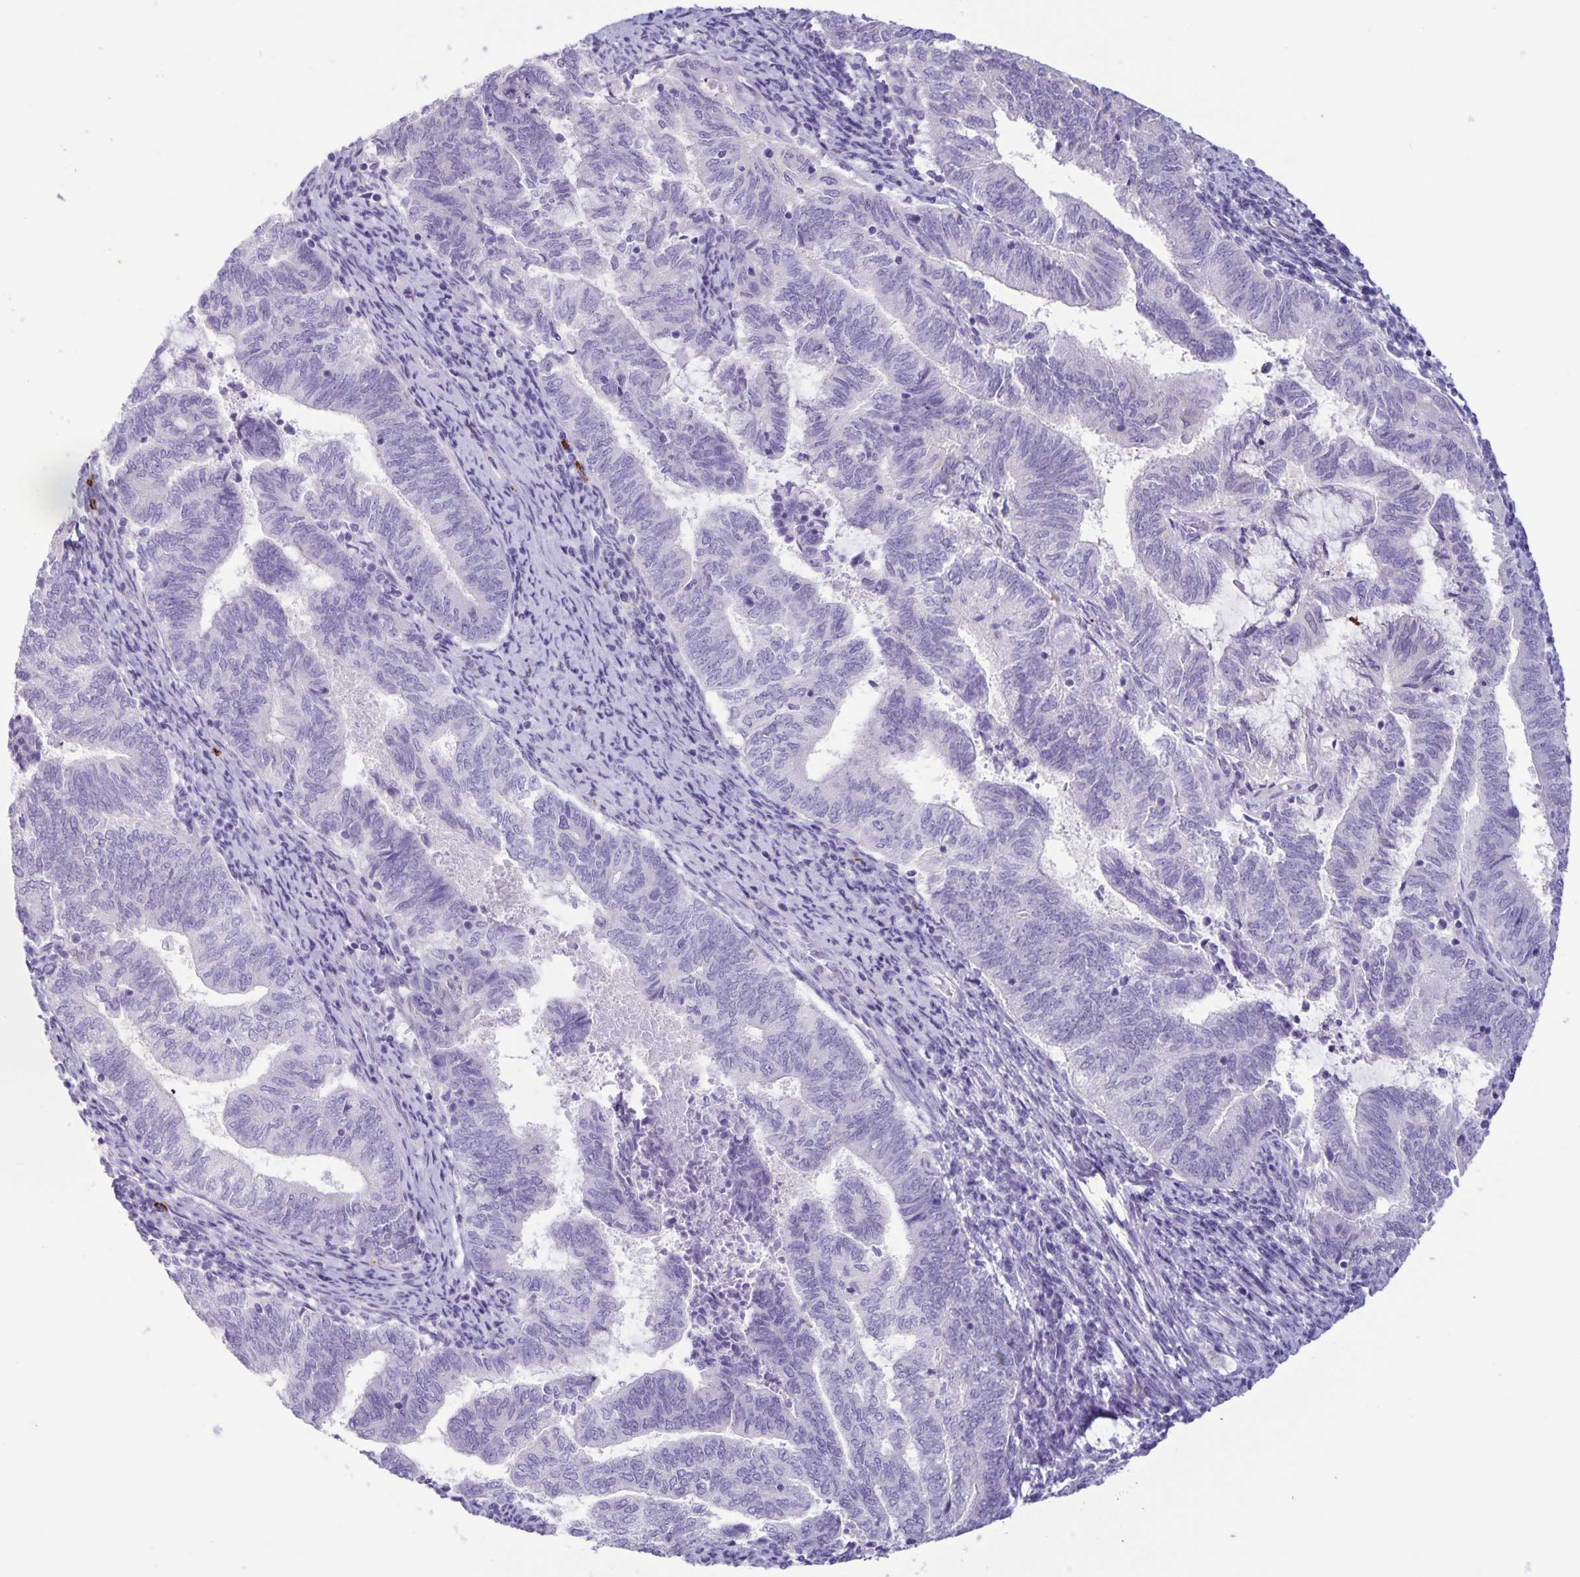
{"staining": {"intensity": "negative", "quantity": "none", "location": "none"}, "tissue": "endometrial cancer", "cell_type": "Tumor cells", "image_type": "cancer", "snomed": [{"axis": "morphology", "description": "Adenocarcinoma, NOS"}, {"axis": "topography", "description": "Endometrium"}], "caption": "Immunohistochemical staining of human endometrial adenocarcinoma demonstrates no significant staining in tumor cells.", "gene": "IBTK", "patient": {"sex": "female", "age": 65}}